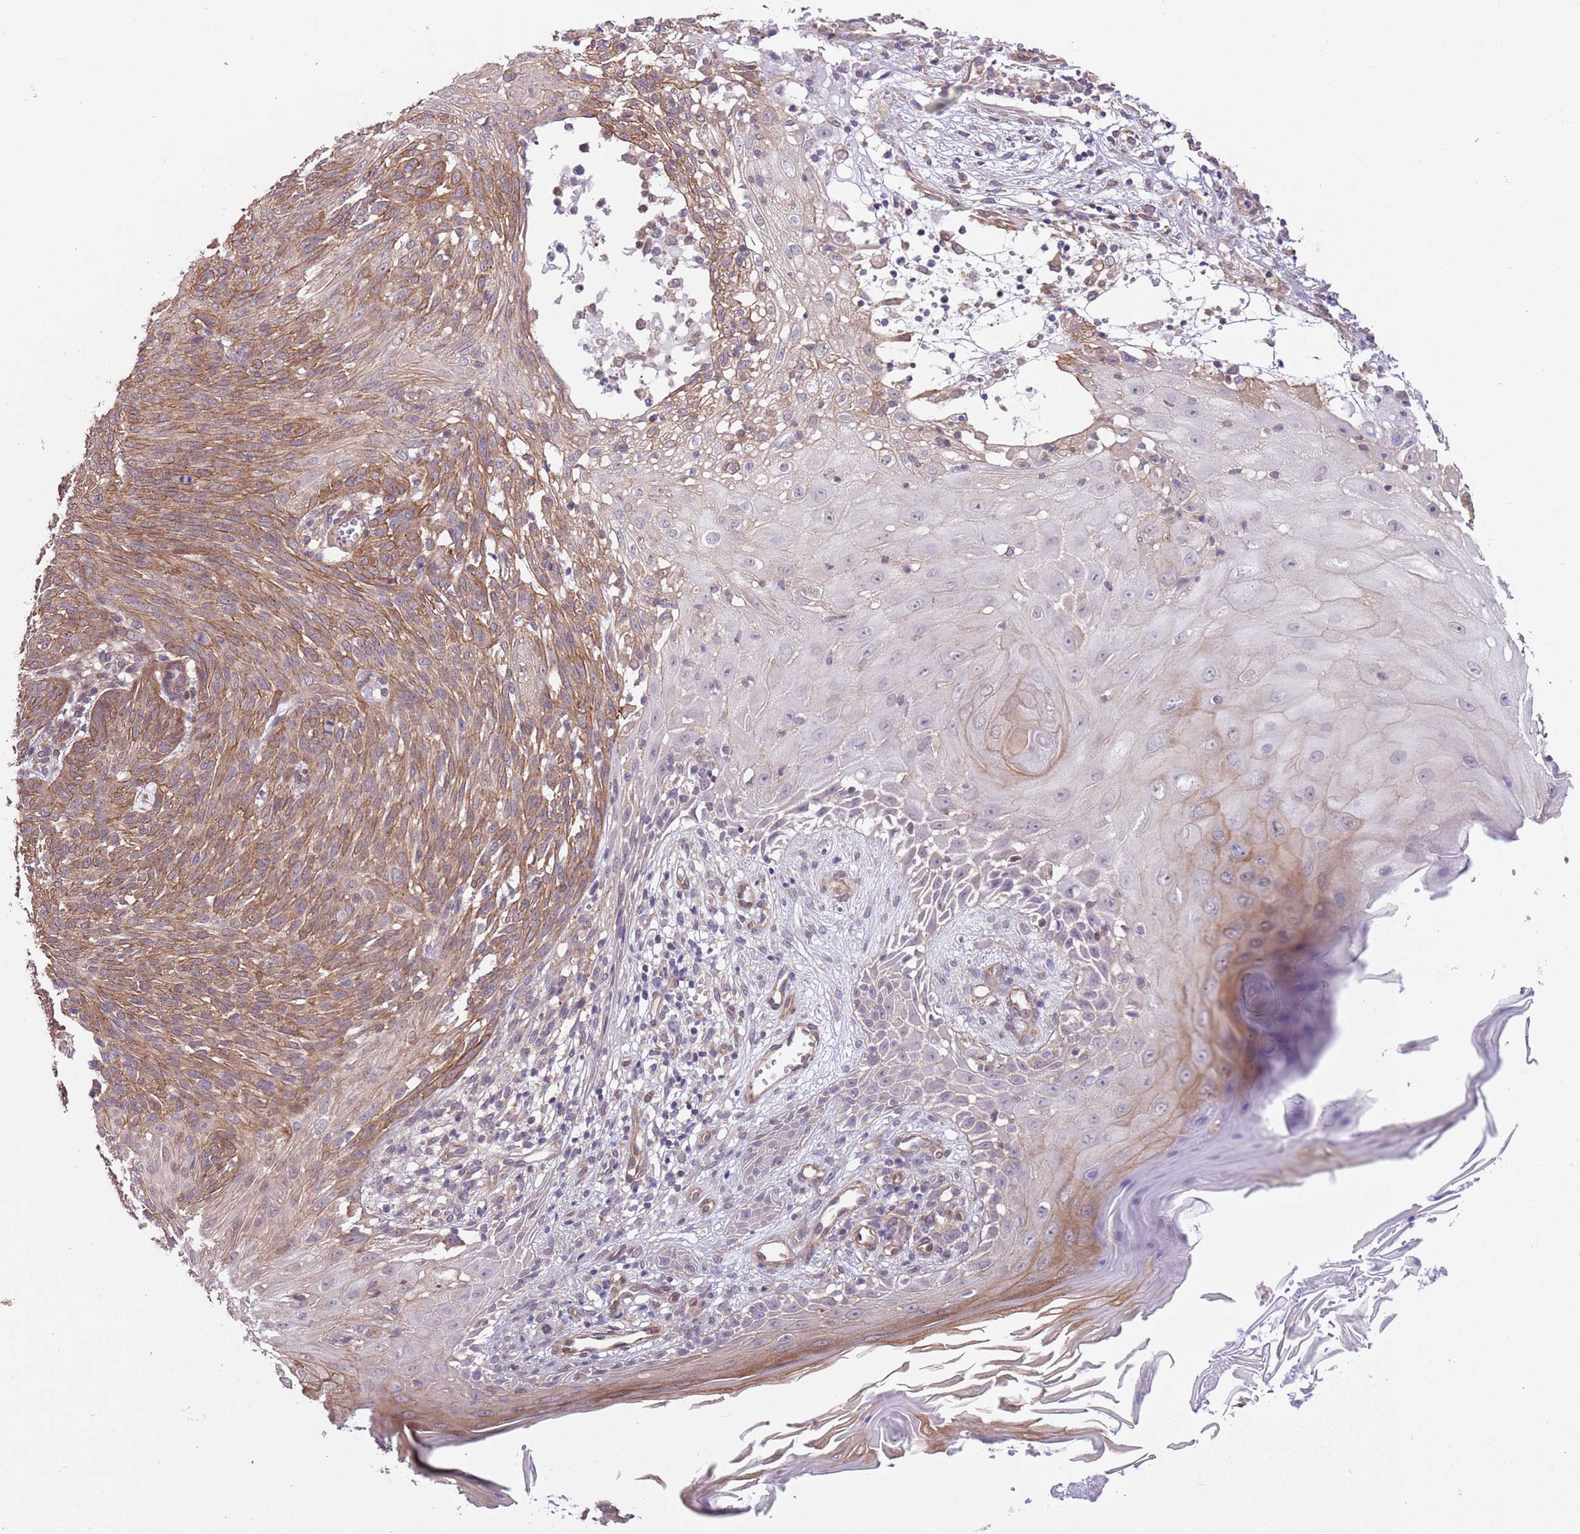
{"staining": {"intensity": "moderate", "quantity": ">75%", "location": "cytoplasmic/membranous"}, "tissue": "skin cancer", "cell_type": "Tumor cells", "image_type": "cancer", "snomed": [{"axis": "morphology", "description": "Basal cell carcinoma"}, {"axis": "topography", "description": "Skin"}], "caption": "Basal cell carcinoma (skin) tissue reveals moderate cytoplasmic/membranous positivity in about >75% of tumor cells The protein of interest is shown in brown color, while the nuclei are stained blue.", "gene": "CREBZF", "patient": {"sex": "female", "age": 86}}